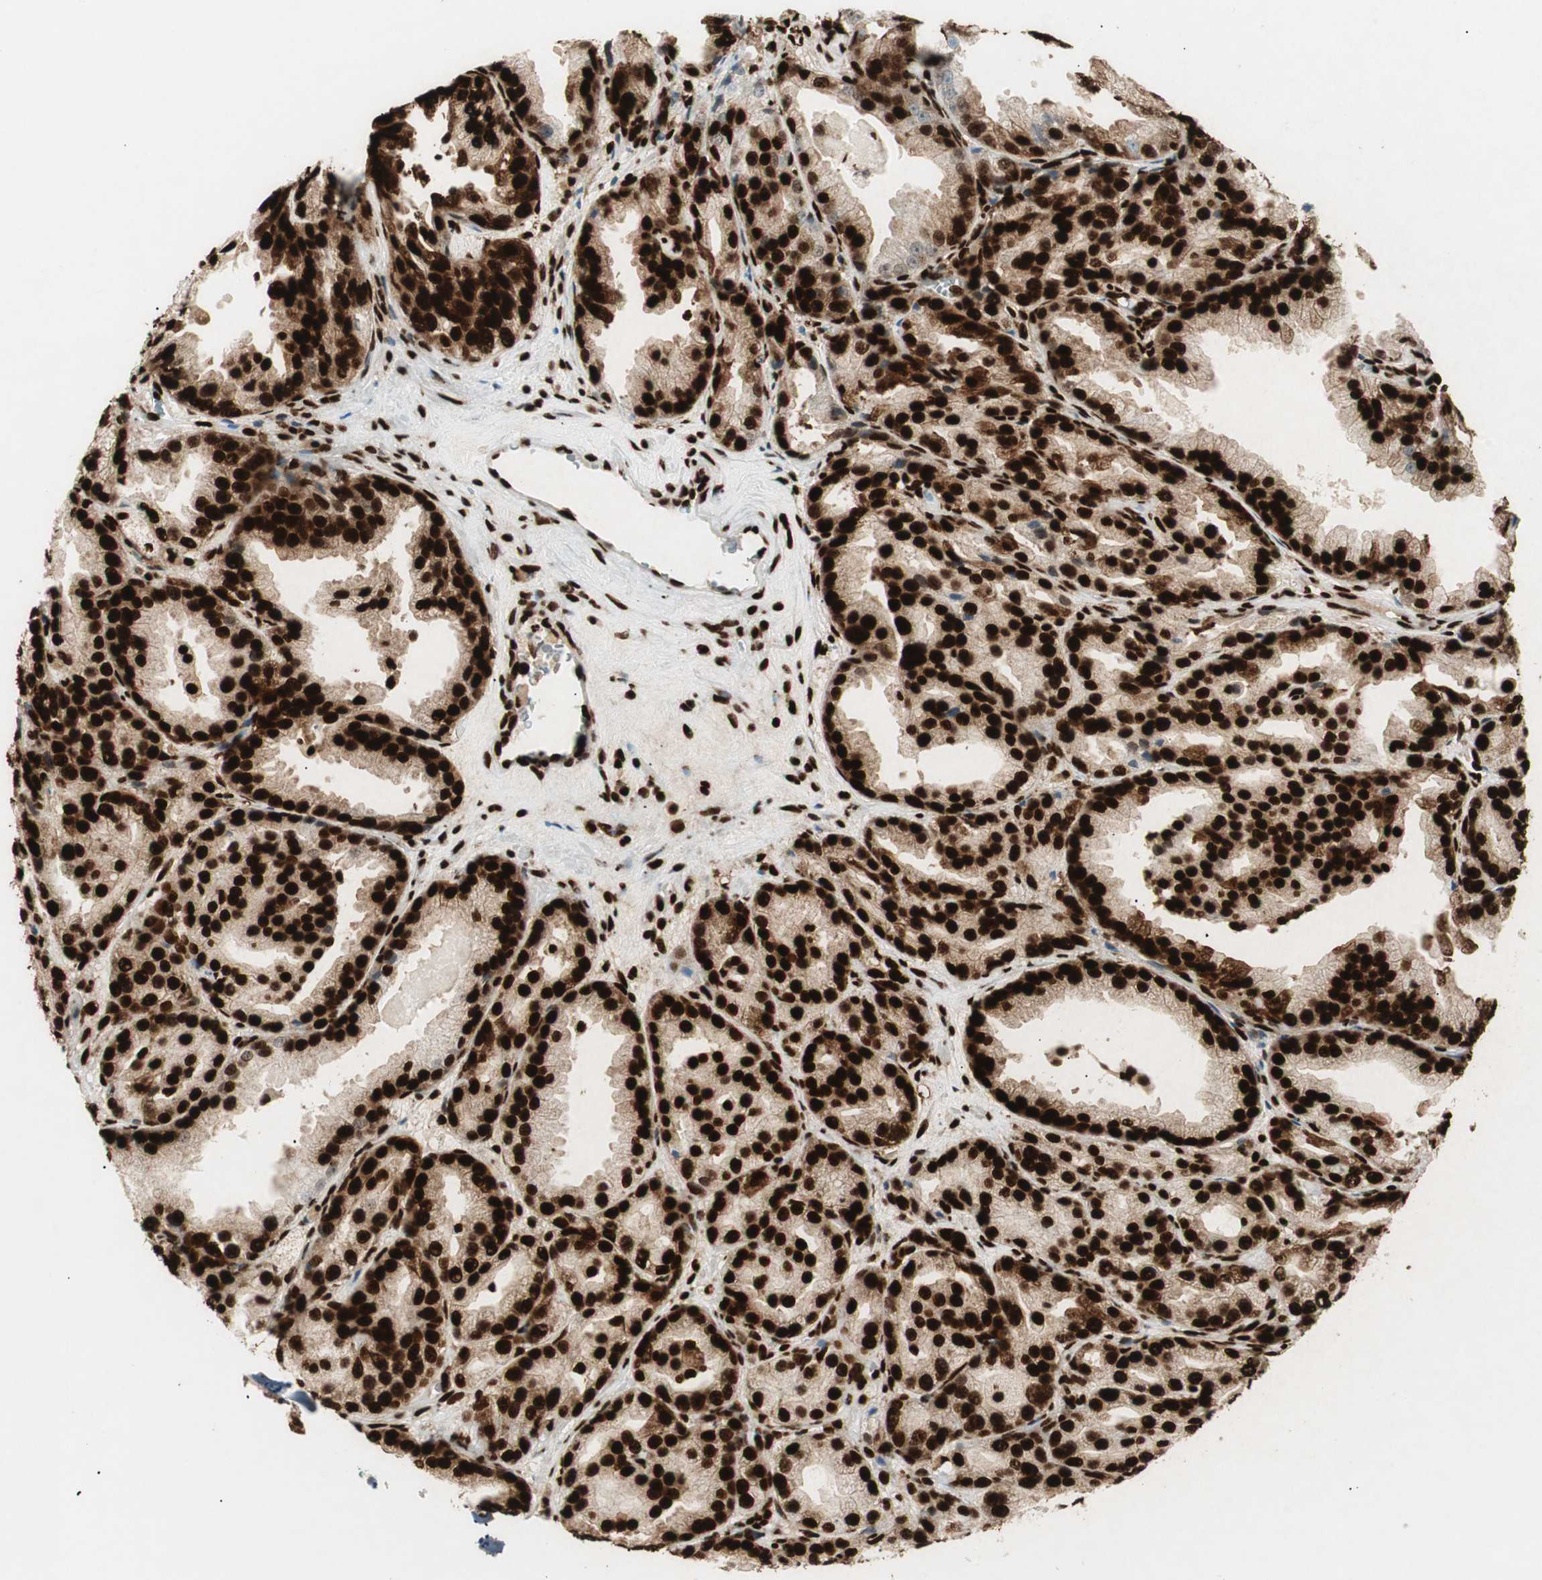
{"staining": {"intensity": "strong", "quantity": ">75%", "location": "cytoplasmic/membranous,nuclear"}, "tissue": "prostate cancer", "cell_type": "Tumor cells", "image_type": "cancer", "snomed": [{"axis": "morphology", "description": "Adenocarcinoma, High grade"}, {"axis": "topography", "description": "Prostate"}], "caption": "Immunohistochemical staining of human prostate cancer displays high levels of strong cytoplasmic/membranous and nuclear protein positivity in about >75% of tumor cells.", "gene": "EWSR1", "patient": {"sex": "male", "age": 61}}